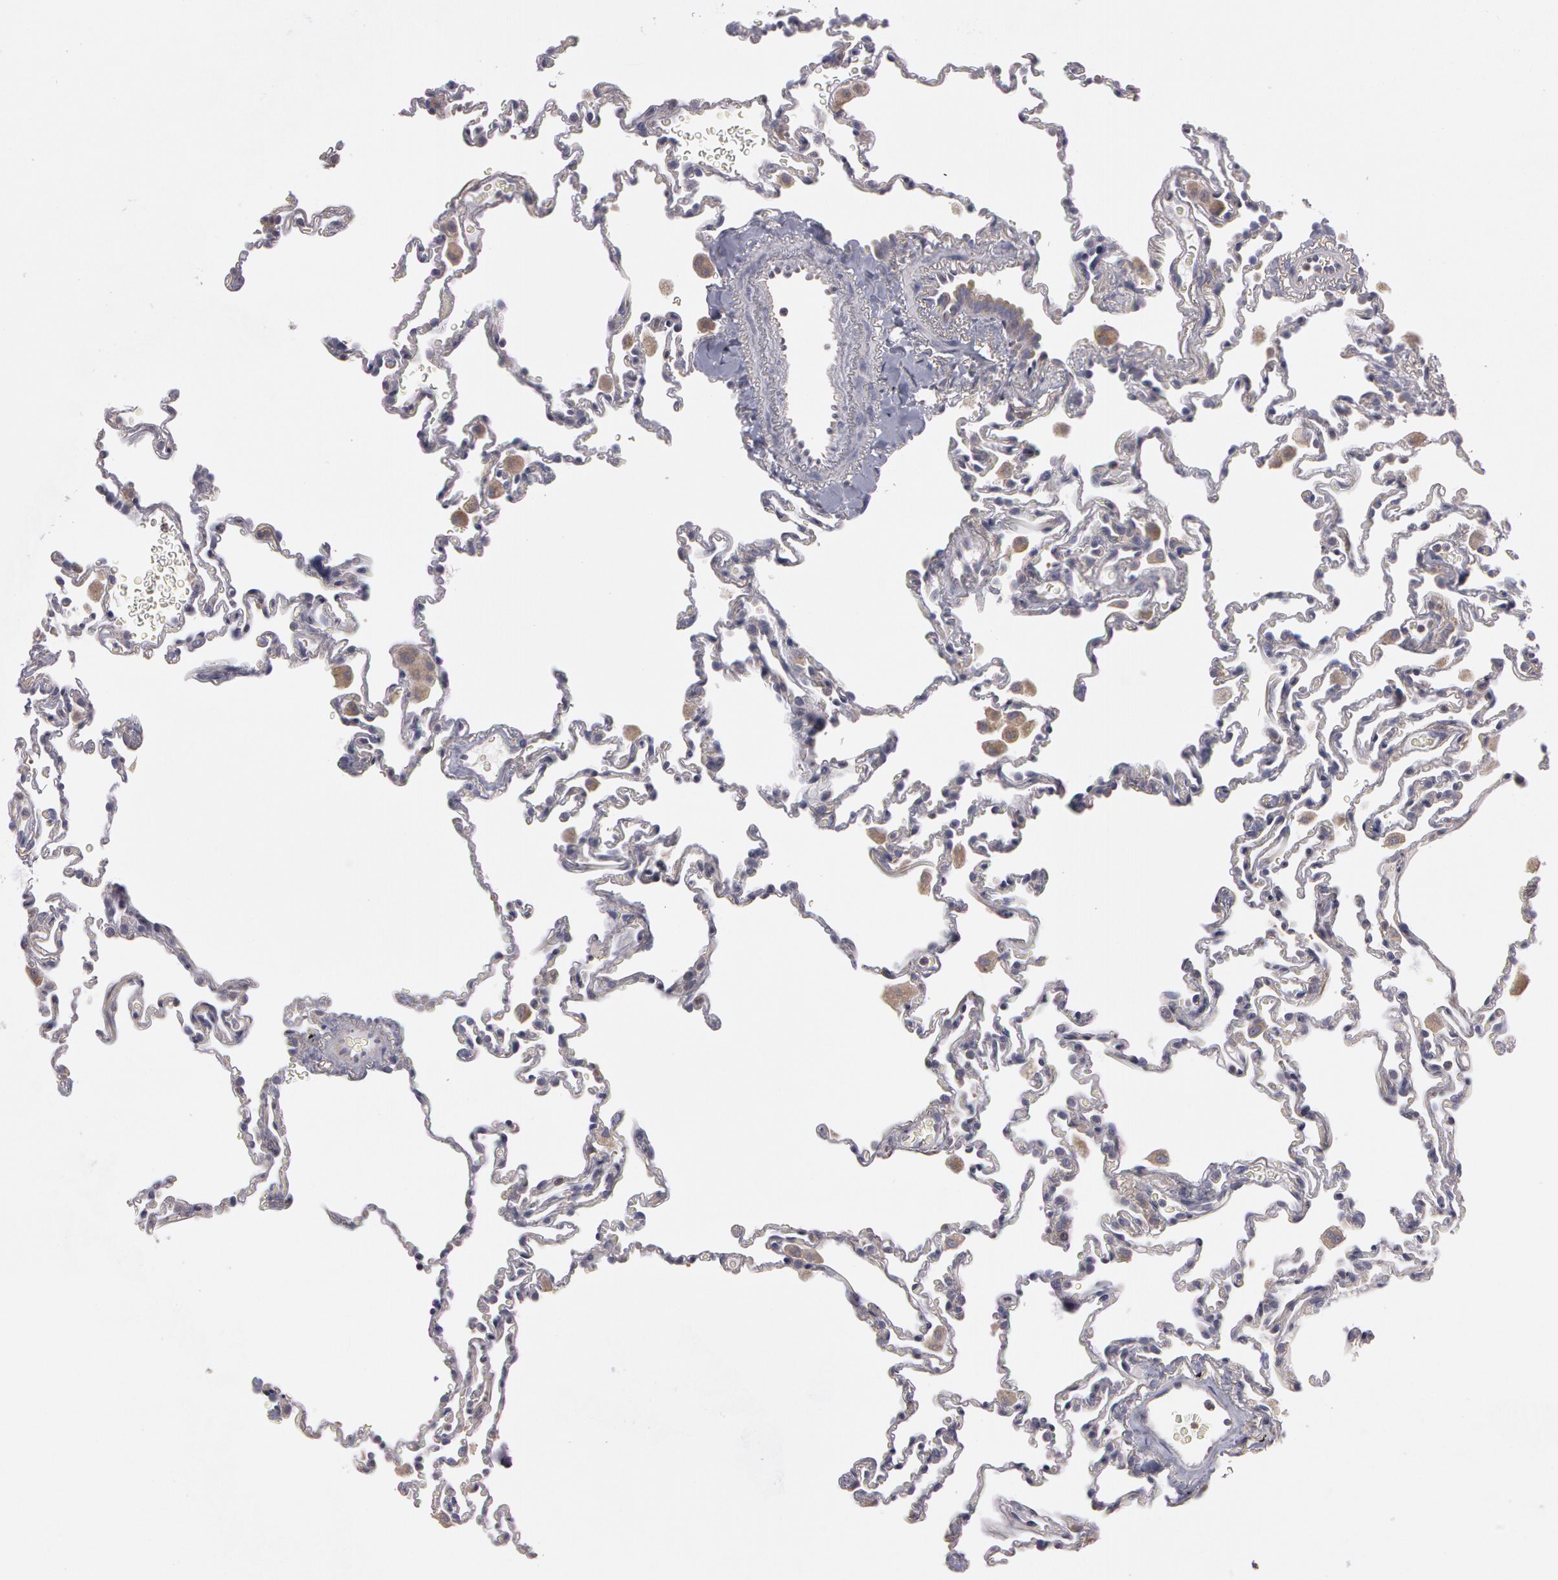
{"staining": {"intensity": "negative", "quantity": "none", "location": "none"}, "tissue": "lung", "cell_type": "Alveolar cells", "image_type": "normal", "snomed": [{"axis": "morphology", "description": "Normal tissue, NOS"}, {"axis": "topography", "description": "Lung"}], "caption": "Unremarkable lung was stained to show a protein in brown. There is no significant staining in alveolar cells. (Stains: DAB immunohistochemistry (IHC) with hematoxylin counter stain, Microscopy: brightfield microscopy at high magnification).", "gene": "NEK9", "patient": {"sex": "male", "age": 59}}